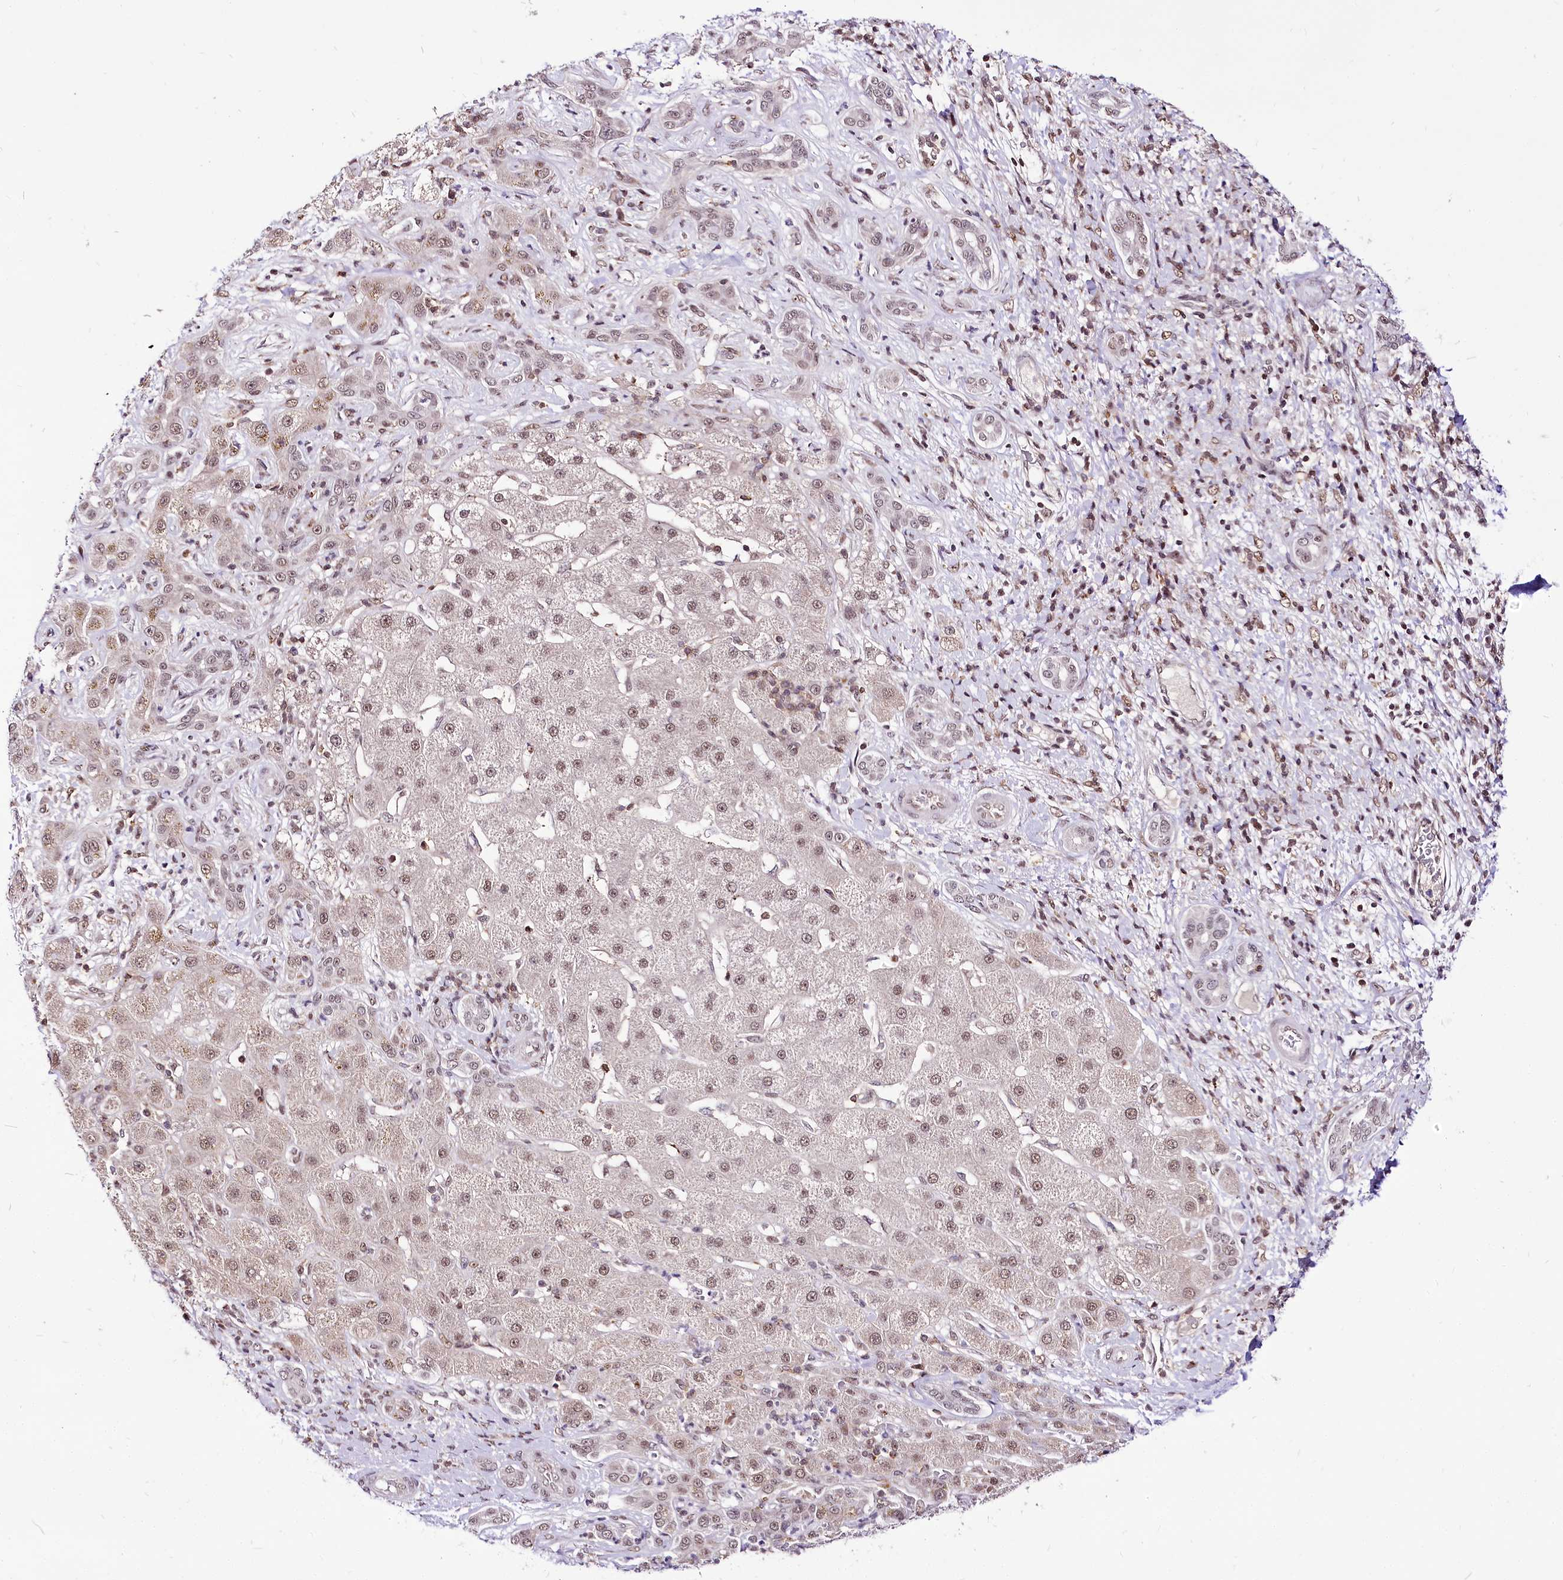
{"staining": {"intensity": "weak", "quantity": ">75%", "location": "nuclear"}, "tissue": "liver cancer", "cell_type": "Tumor cells", "image_type": "cancer", "snomed": [{"axis": "morphology", "description": "Carcinoma, Hepatocellular, NOS"}, {"axis": "topography", "description": "Liver"}], "caption": "IHC histopathology image of human liver hepatocellular carcinoma stained for a protein (brown), which exhibits low levels of weak nuclear staining in about >75% of tumor cells.", "gene": "POLA2", "patient": {"sex": "male", "age": 65}}